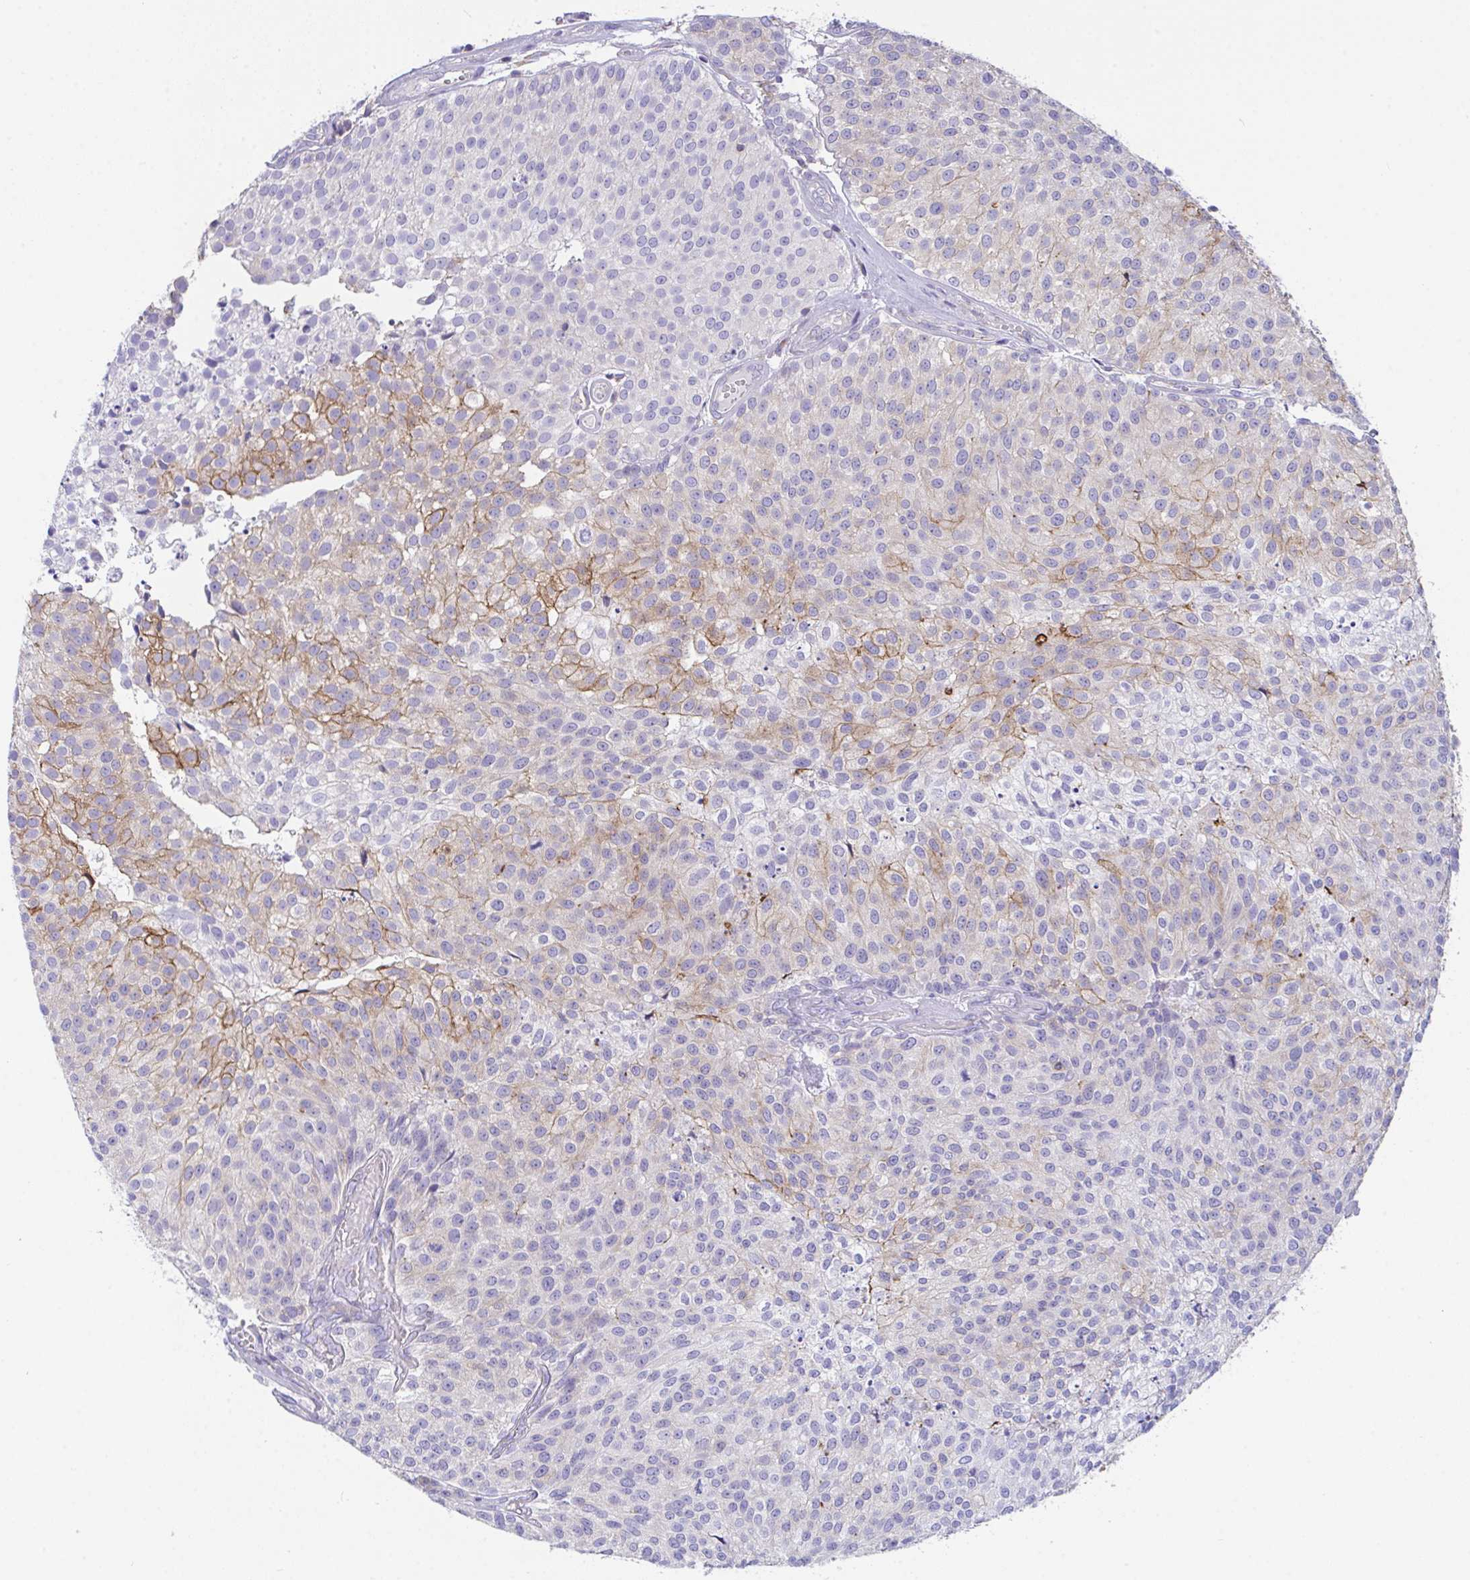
{"staining": {"intensity": "moderate", "quantity": "<25%", "location": "cytoplasmic/membranous"}, "tissue": "urothelial cancer", "cell_type": "Tumor cells", "image_type": "cancer", "snomed": [{"axis": "morphology", "description": "Urothelial carcinoma, Low grade"}, {"axis": "topography", "description": "Urinary bladder"}], "caption": "A brown stain highlights moderate cytoplasmic/membranous positivity of a protein in human urothelial cancer tumor cells. (IHC, brightfield microscopy, high magnification).", "gene": "MIA3", "patient": {"sex": "female", "age": 79}}